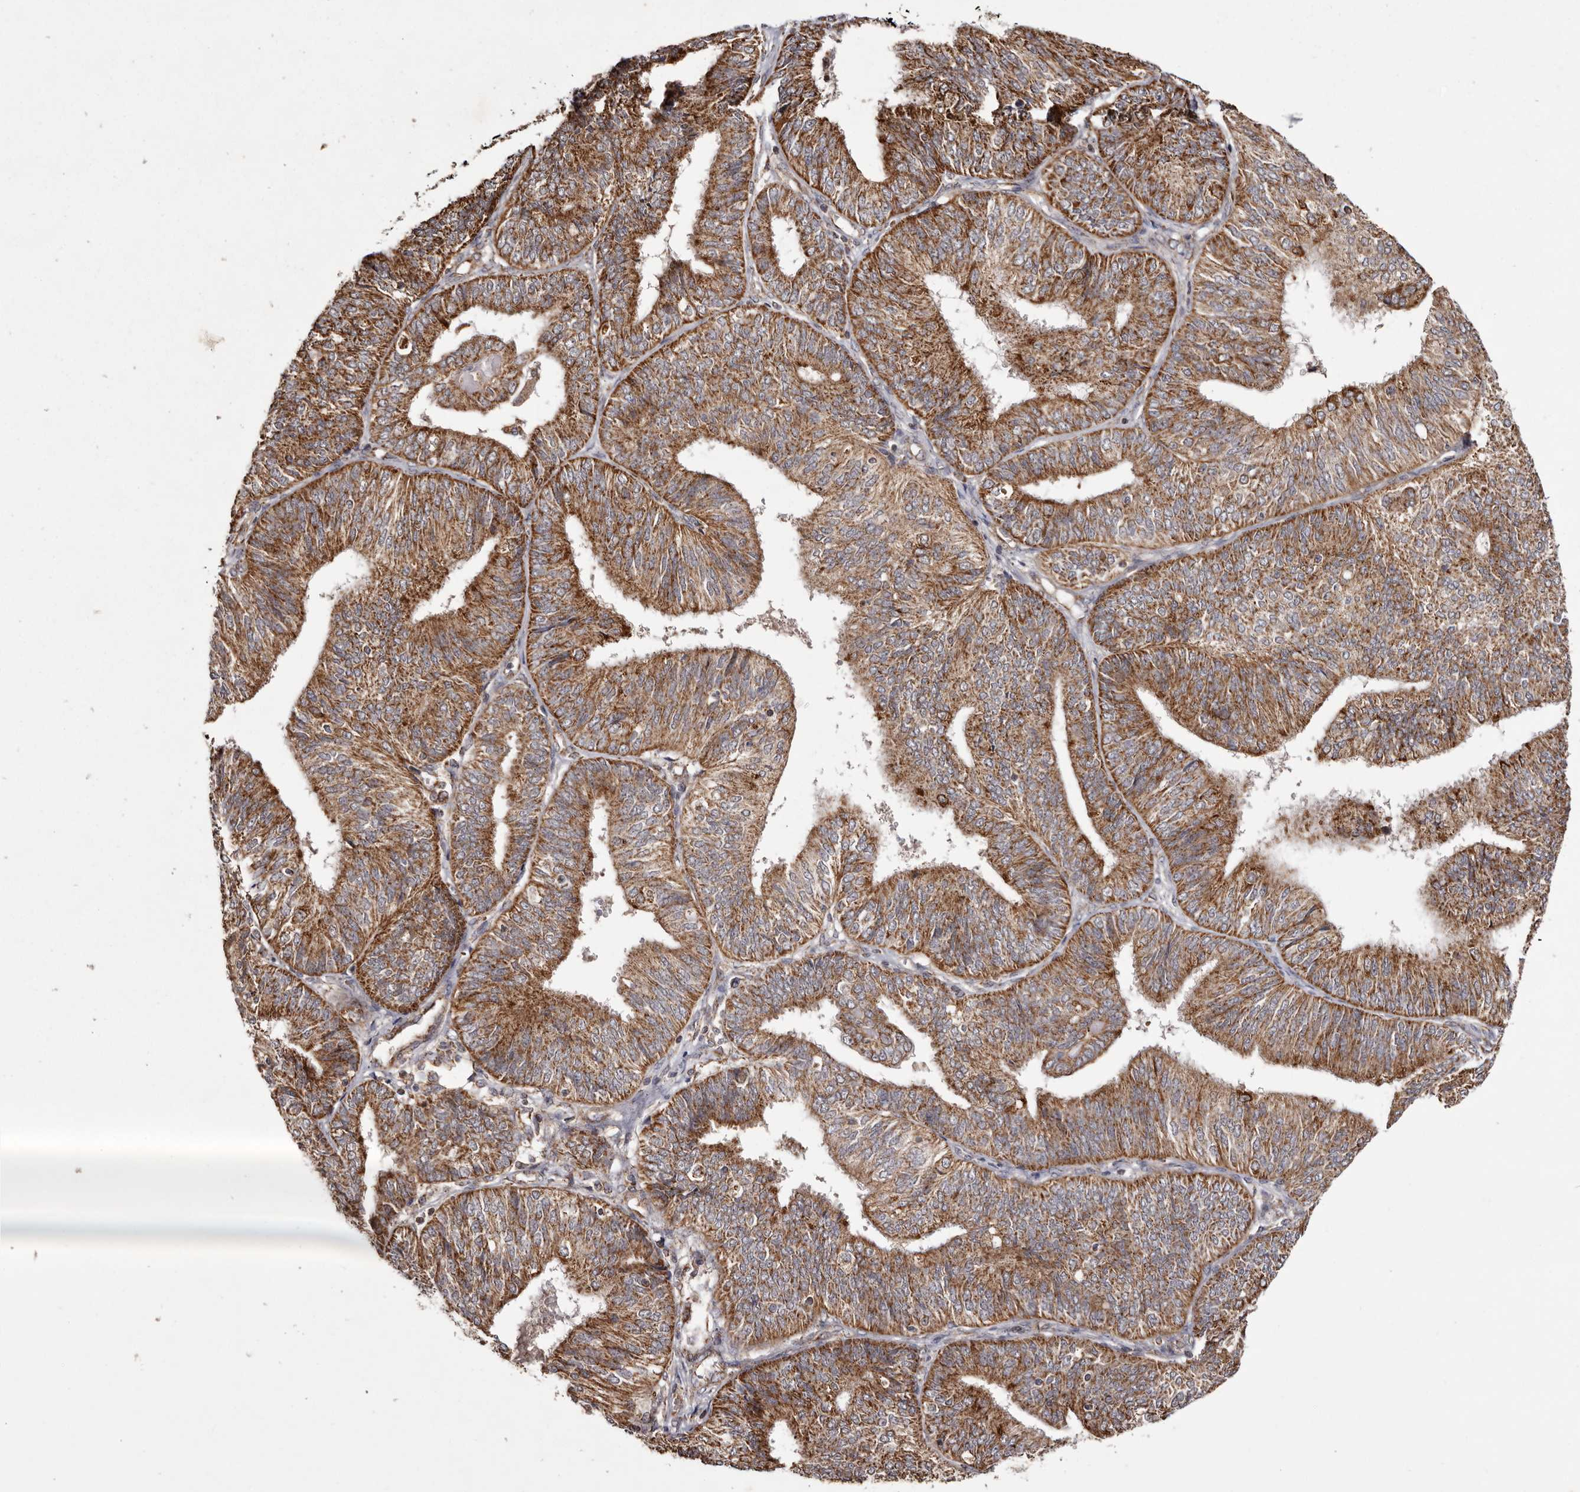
{"staining": {"intensity": "strong", "quantity": ">75%", "location": "cytoplasmic/membranous"}, "tissue": "endometrial cancer", "cell_type": "Tumor cells", "image_type": "cancer", "snomed": [{"axis": "morphology", "description": "Adenocarcinoma, NOS"}, {"axis": "topography", "description": "Endometrium"}], "caption": "Adenocarcinoma (endometrial) tissue reveals strong cytoplasmic/membranous expression in about >75% of tumor cells, visualized by immunohistochemistry.", "gene": "CPLANE2", "patient": {"sex": "female", "age": 58}}